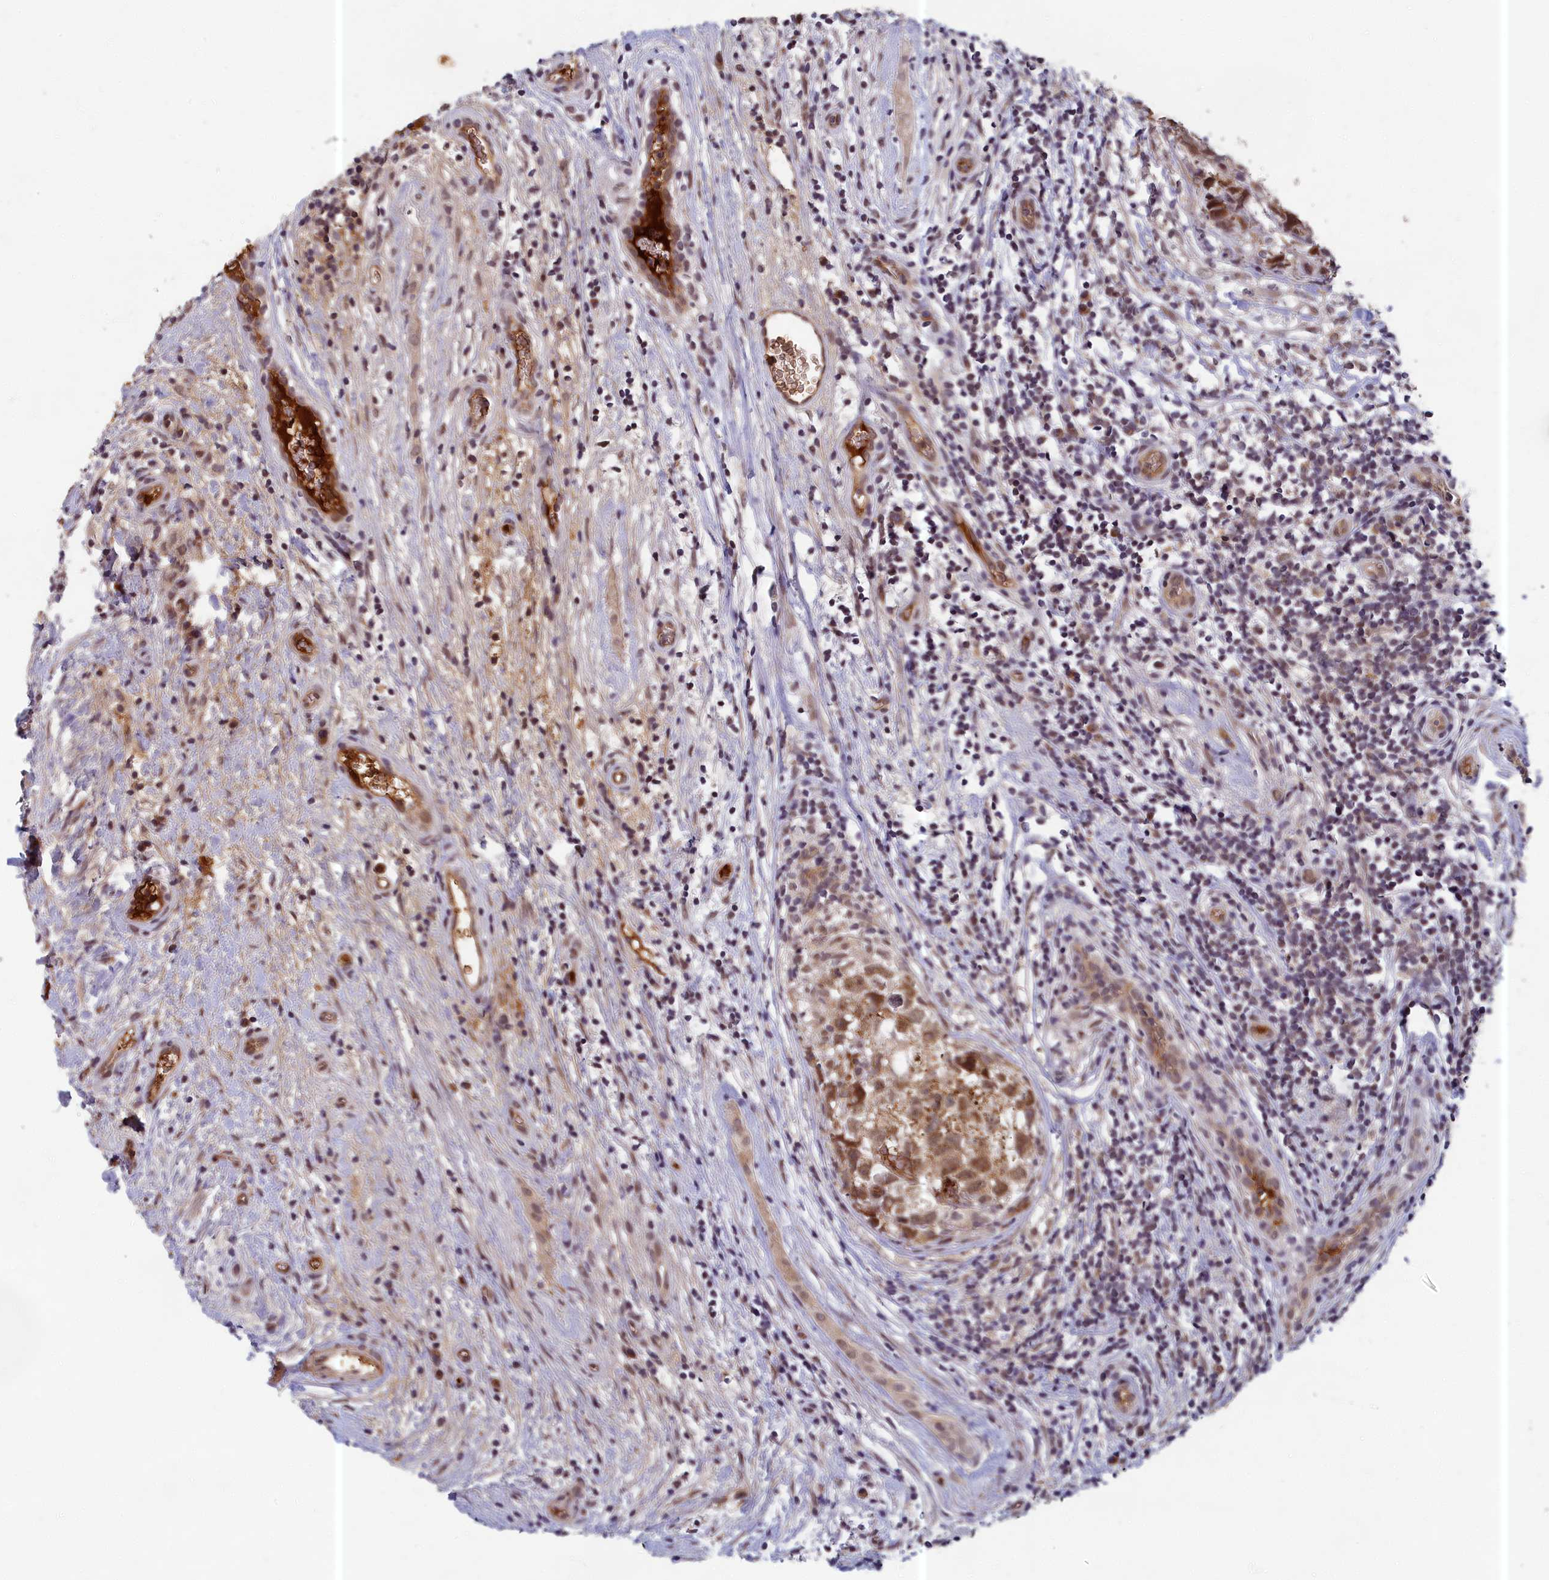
{"staining": {"intensity": "moderate", "quantity": ">75%", "location": "cytoplasmic/membranous,nuclear"}, "tissue": "testis cancer", "cell_type": "Tumor cells", "image_type": "cancer", "snomed": [{"axis": "morphology", "description": "Seminoma, NOS"}, {"axis": "morphology", "description": "Carcinoma, Embryonal, NOS"}, {"axis": "topography", "description": "Testis"}], "caption": "Embryonal carcinoma (testis) was stained to show a protein in brown. There is medium levels of moderate cytoplasmic/membranous and nuclear positivity in approximately >75% of tumor cells. Using DAB (brown) and hematoxylin (blue) stains, captured at high magnification using brightfield microscopy.", "gene": "EARS2", "patient": {"sex": "male", "age": 29}}